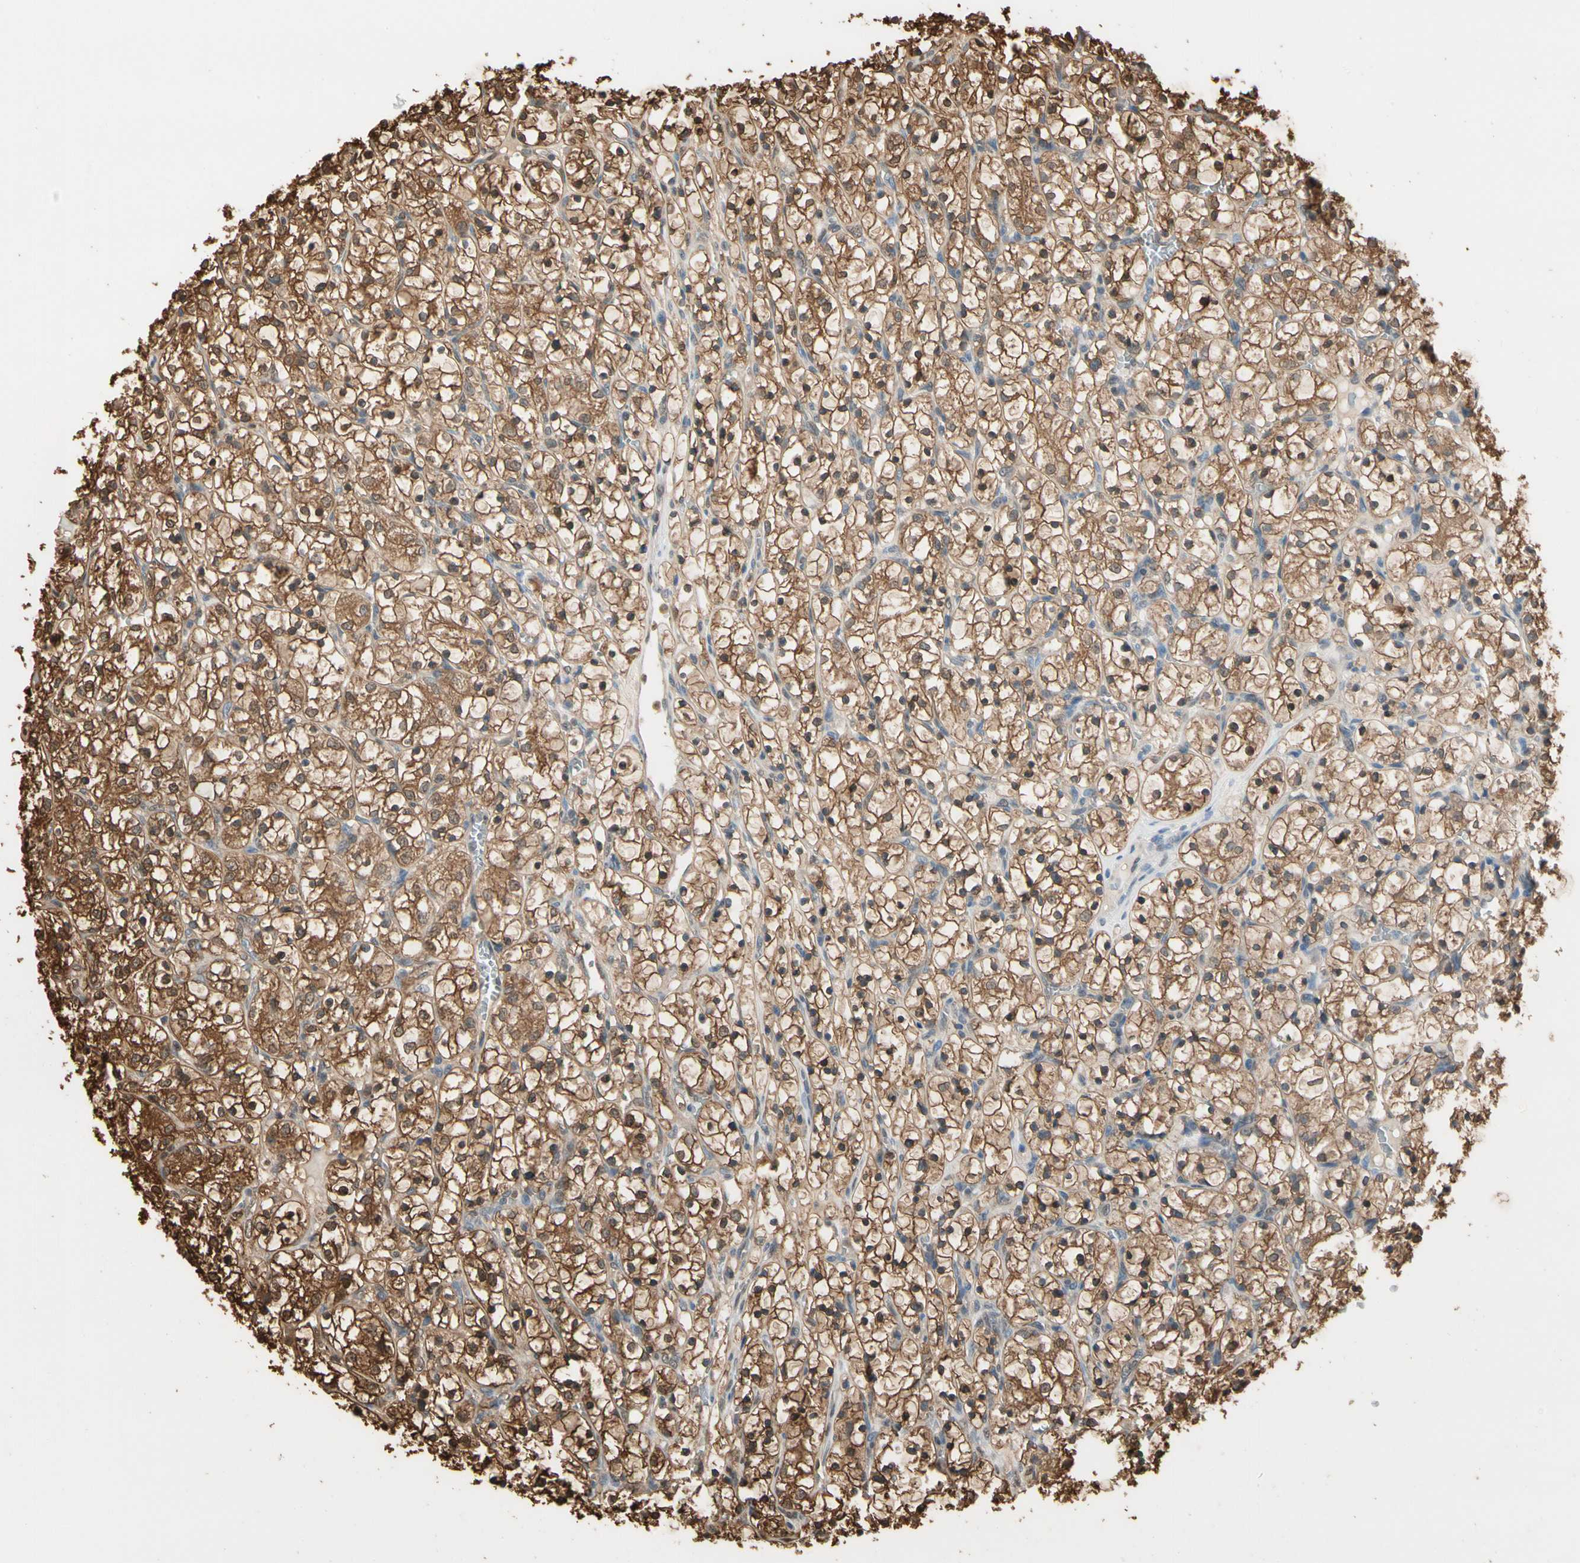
{"staining": {"intensity": "moderate", "quantity": ">75%", "location": "cytoplasmic/membranous,nuclear"}, "tissue": "renal cancer", "cell_type": "Tumor cells", "image_type": "cancer", "snomed": [{"axis": "morphology", "description": "Adenocarcinoma, NOS"}, {"axis": "topography", "description": "Kidney"}], "caption": "Renal adenocarcinoma stained with IHC shows moderate cytoplasmic/membranous and nuclear staining in about >75% of tumor cells.", "gene": "PNCK", "patient": {"sex": "female", "age": 69}}